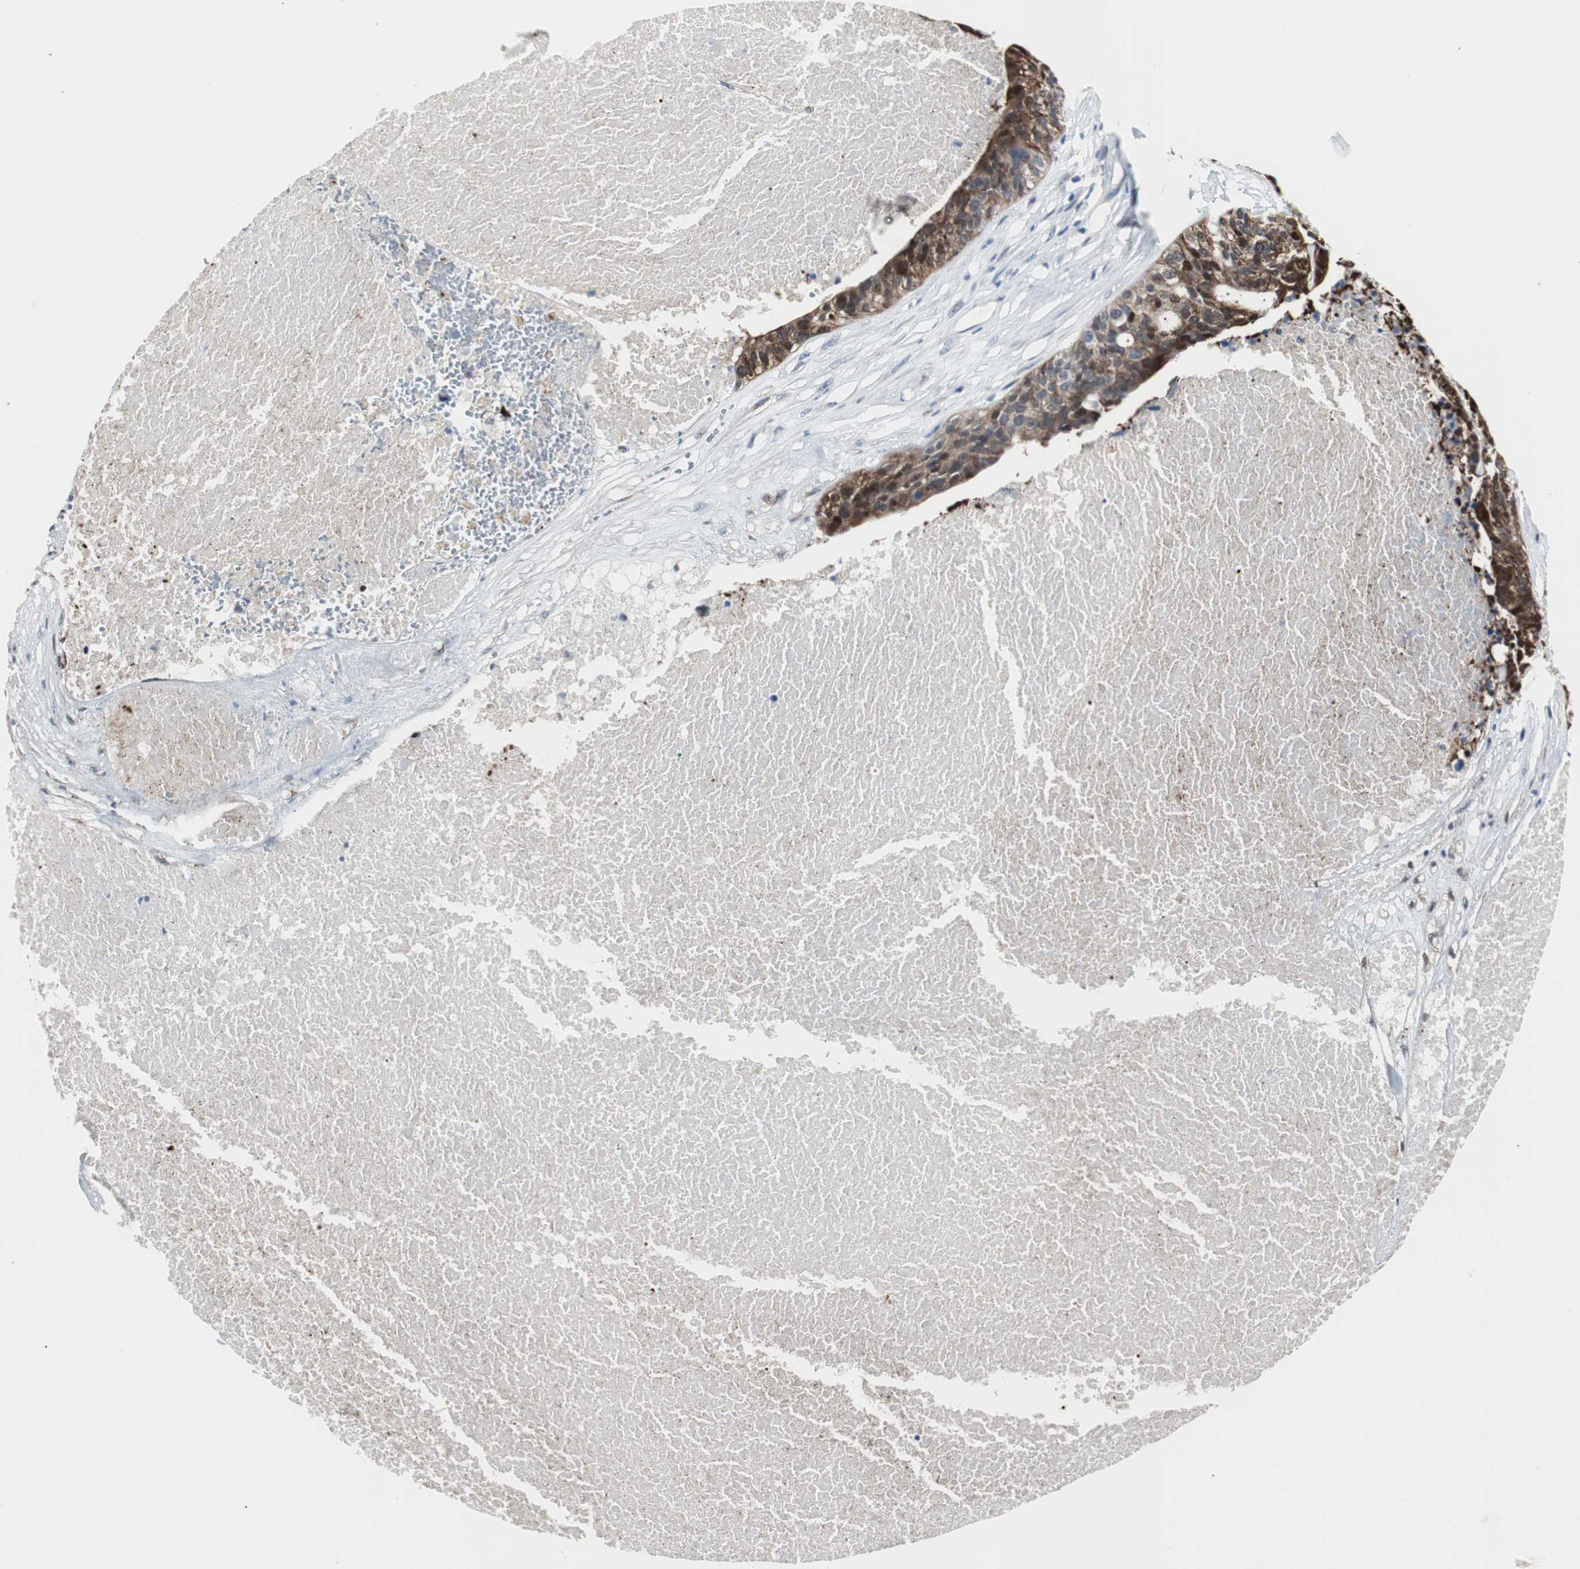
{"staining": {"intensity": "strong", "quantity": "25%-75%", "location": "cytoplasmic/membranous"}, "tissue": "ovarian cancer", "cell_type": "Tumor cells", "image_type": "cancer", "snomed": [{"axis": "morphology", "description": "Cystadenocarcinoma, serous, NOS"}, {"axis": "topography", "description": "Ovary"}], "caption": "Strong cytoplasmic/membranous staining for a protein is appreciated in approximately 25%-75% of tumor cells of ovarian serous cystadenocarcinoma using IHC.", "gene": "SOX30", "patient": {"sex": "female", "age": 59}}